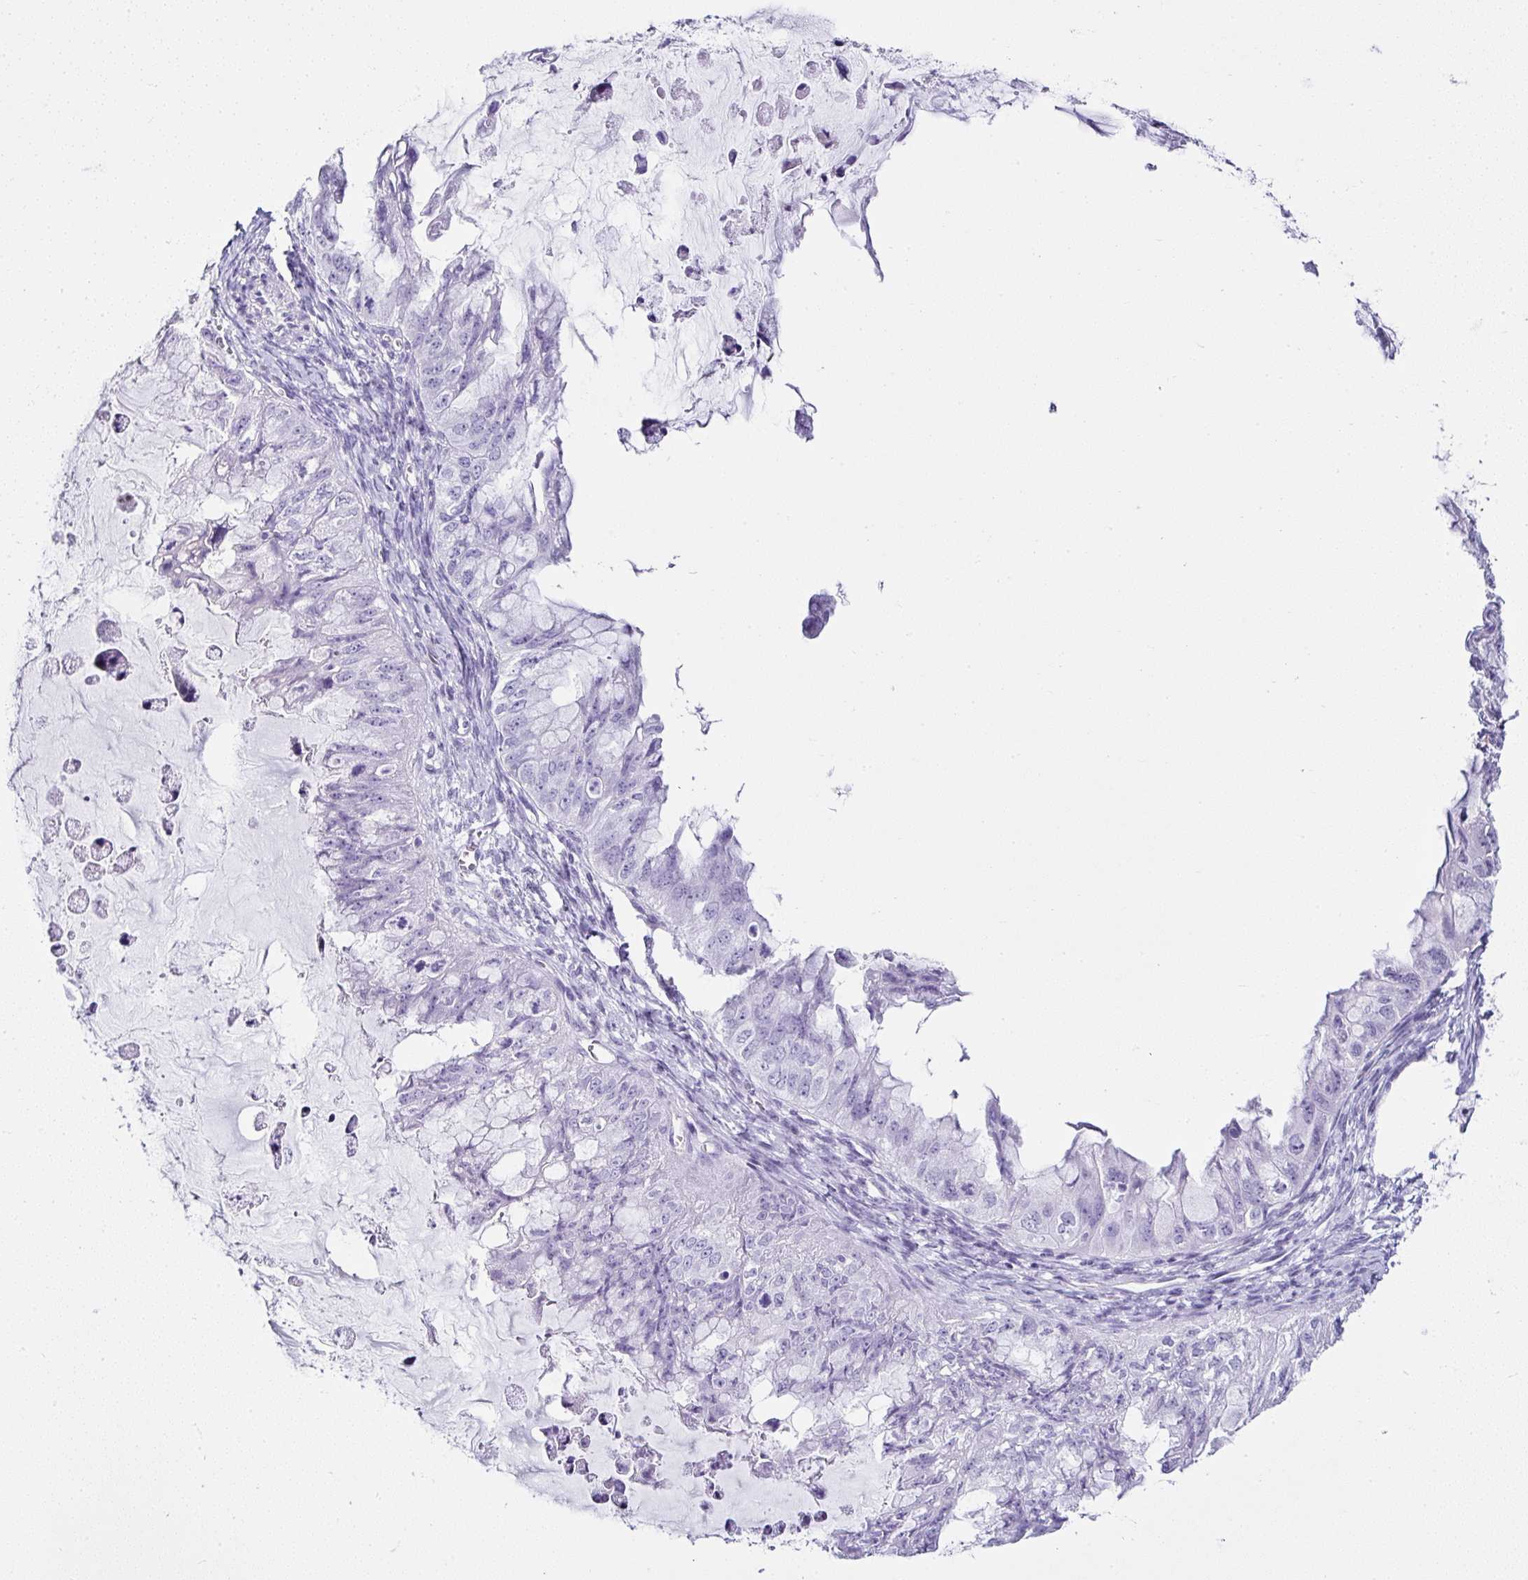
{"staining": {"intensity": "negative", "quantity": "none", "location": "none"}, "tissue": "ovarian cancer", "cell_type": "Tumor cells", "image_type": "cancer", "snomed": [{"axis": "morphology", "description": "Cystadenocarcinoma, mucinous, NOS"}, {"axis": "topography", "description": "Ovary"}], "caption": "DAB (3,3'-diaminobenzidine) immunohistochemical staining of mucinous cystadenocarcinoma (ovarian) exhibits no significant expression in tumor cells.", "gene": "SERPINB3", "patient": {"sex": "female", "age": 72}}